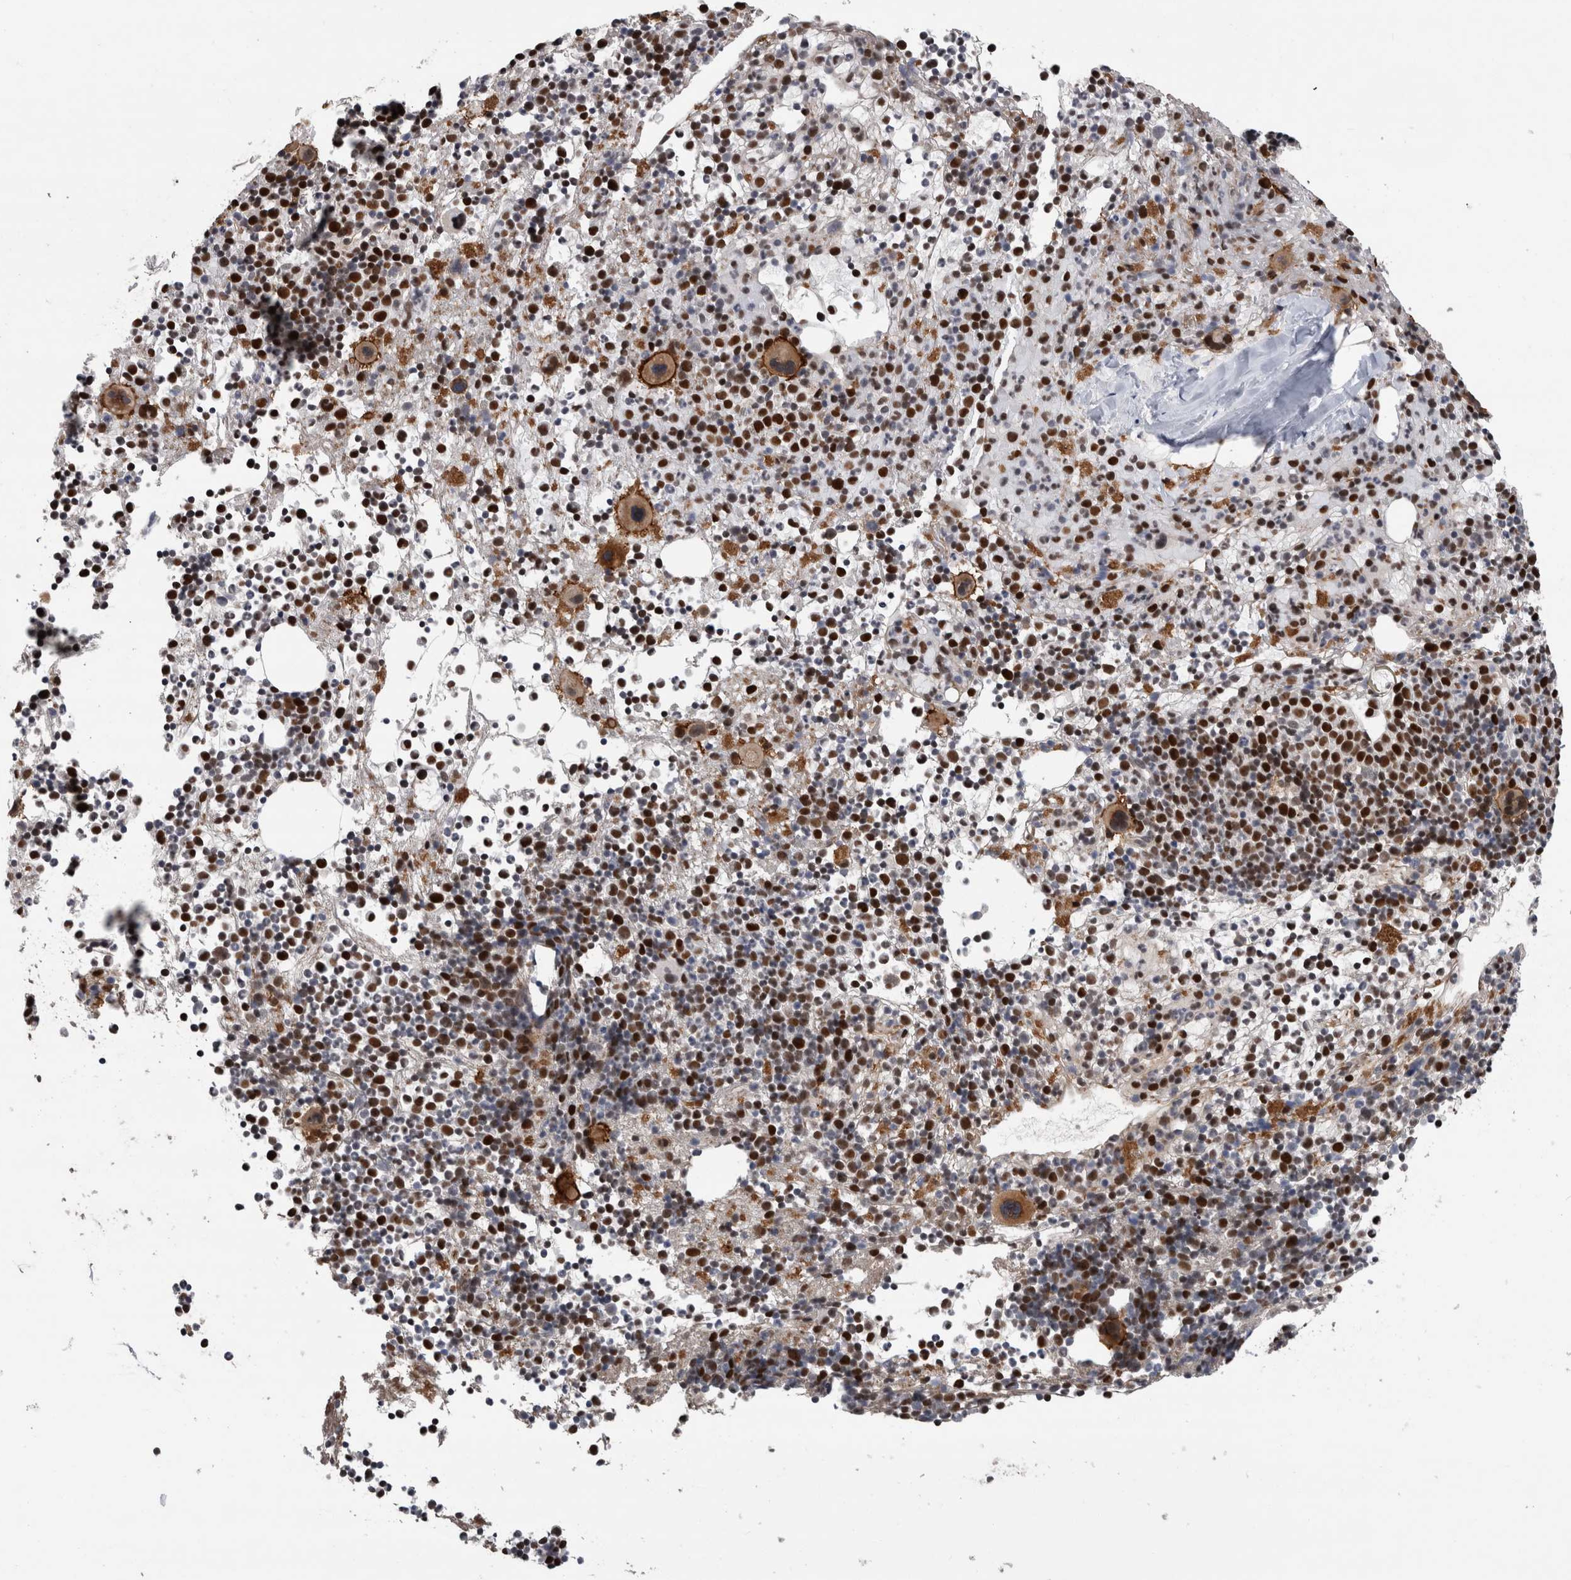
{"staining": {"intensity": "strong", "quantity": ">75%", "location": "cytoplasmic/membranous,nuclear"}, "tissue": "bone marrow", "cell_type": "Hematopoietic cells", "image_type": "normal", "snomed": [{"axis": "morphology", "description": "Normal tissue, NOS"}, {"axis": "morphology", "description": "Inflammation, NOS"}, {"axis": "topography", "description": "Bone marrow"}], "caption": "This is an image of immunohistochemistry (IHC) staining of normal bone marrow, which shows strong staining in the cytoplasmic/membranous,nuclear of hematopoietic cells.", "gene": "POLD2", "patient": {"sex": "male", "age": 1}}